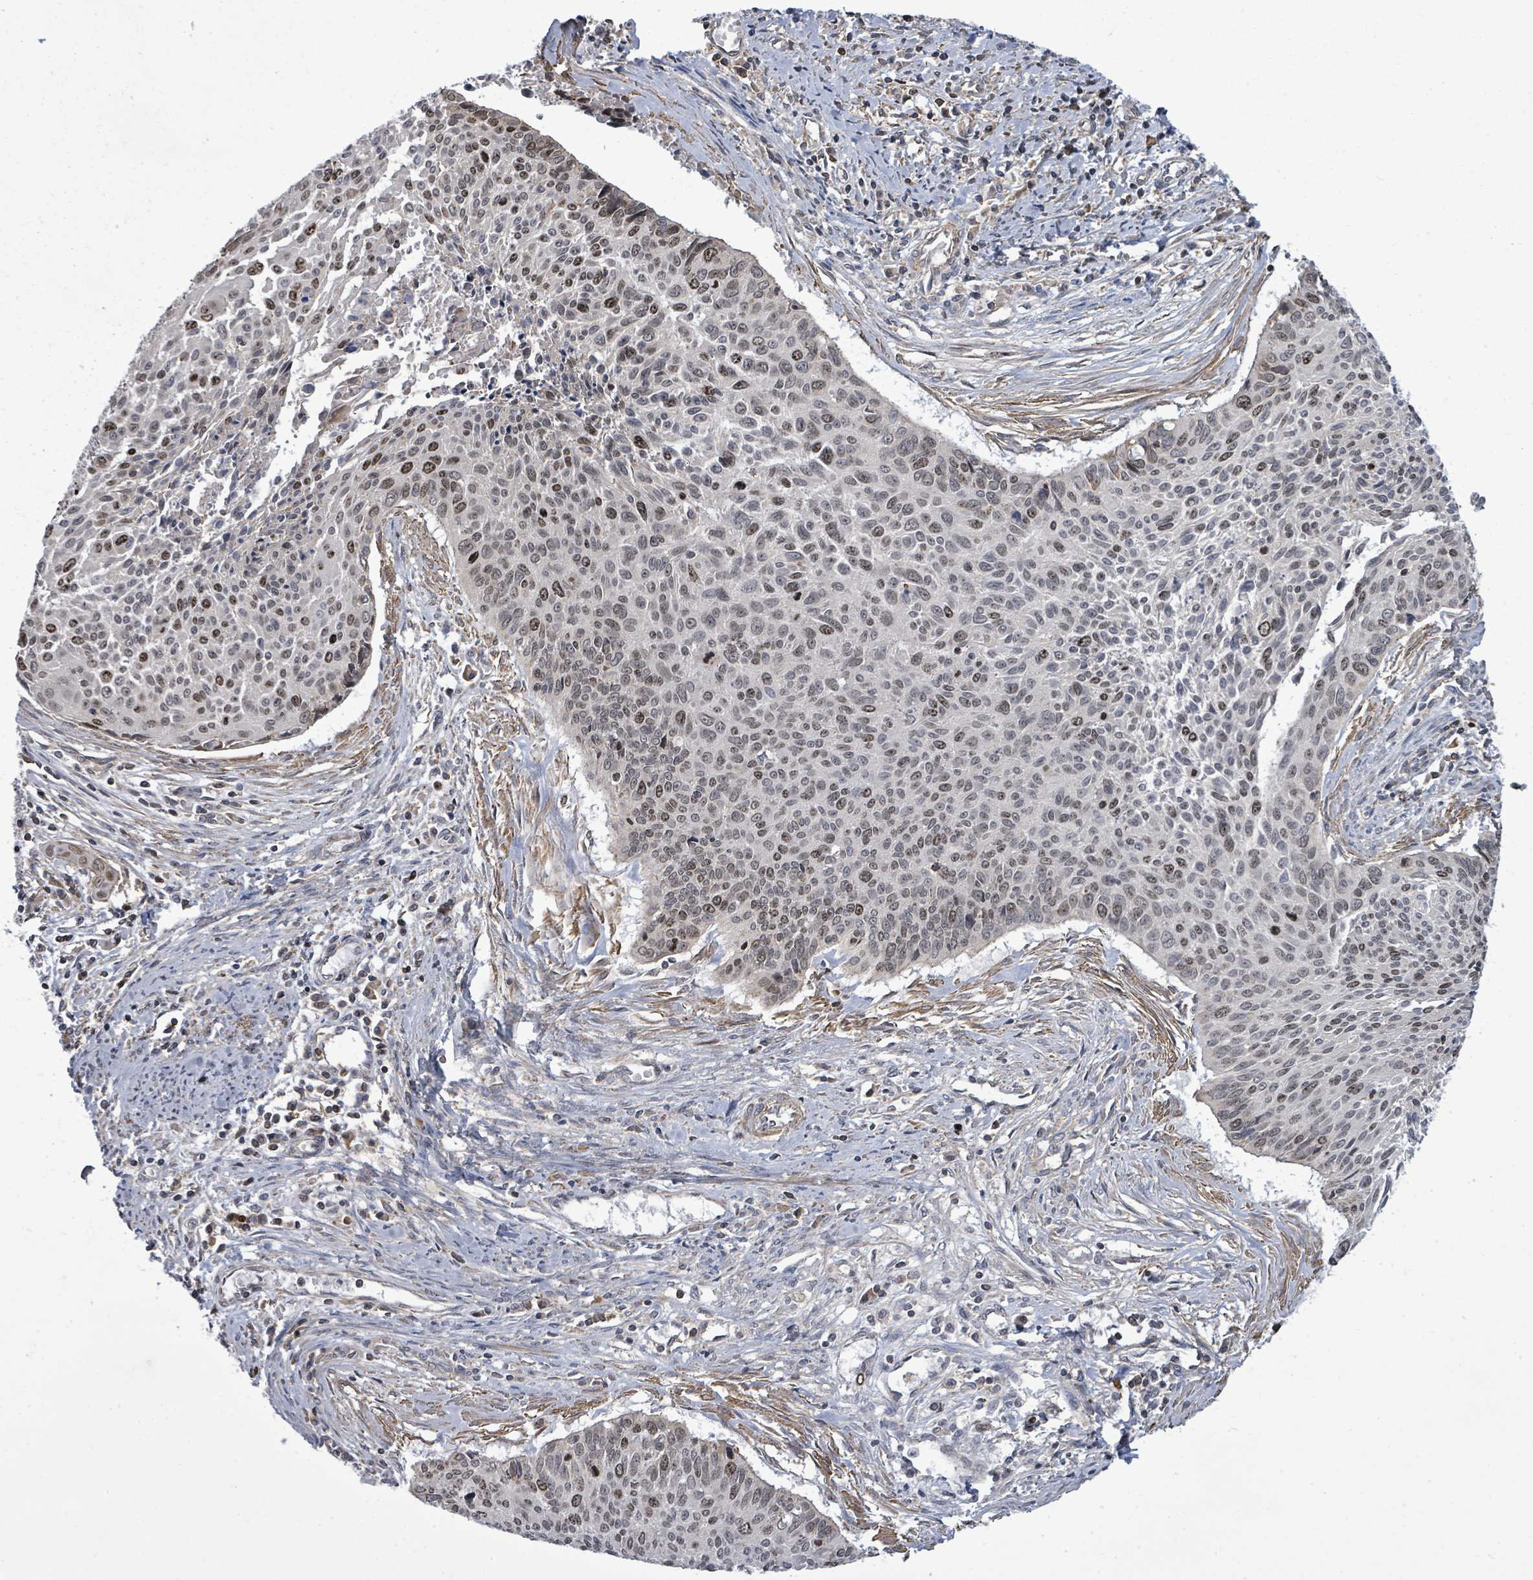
{"staining": {"intensity": "moderate", "quantity": "25%-75%", "location": "nuclear"}, "tissue": "cervical cancer", "cell_type": "Tumor cells", "image_type": "cancer", "snomed": [{"axis": "morphology", "description": "Squamous cell carcinoma, NOS"}, {"axis": "topography", "description": "Cervix"}], "caption": "Immunohistochemistry (IHC) staining of cervical cancer (squamous cell carcinoma), which reveals medium levels of moderate nuclear positivity in about 25%-75% of tumor cells indicating moderate nuclear protein positivity. The staining was performed using DAB (brown) for protein detection and nuclei were counterstained in hematoxylin (blue).", "gene": "PAPSS1", "patient": {"sex": "female", "age": 55}}